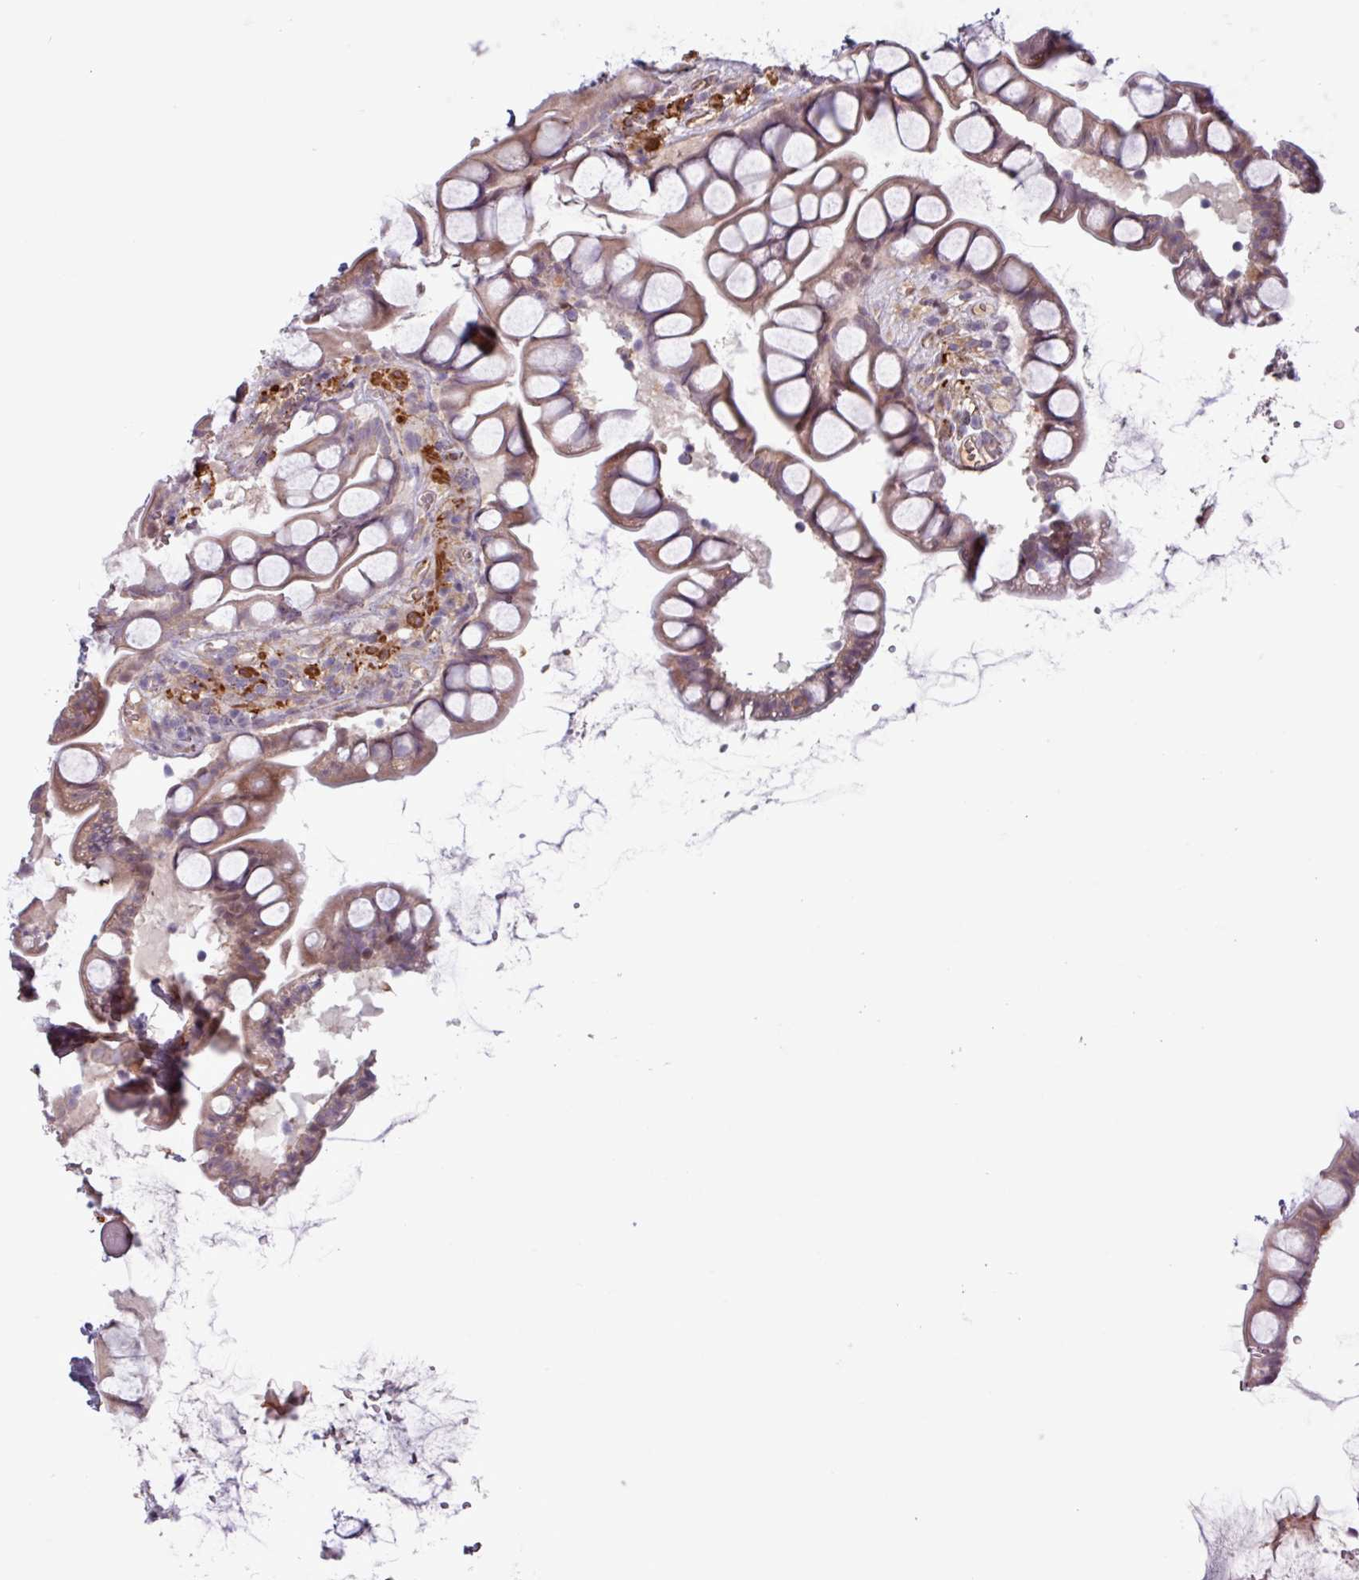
{"staining": {"intensity": "strong", "quantity": "25%-75%", "location": "cytoplasmic/membranous"}, "tissue": "small intestine", "cell_type": "Glandular cells", "image_type": "normal", "snomed": [{"axis": "morphology", "description": "Normal tissue, NOS"}, {"axis": "topography", "description": "Small intestine"}], "caption": "Immunohistochemistry (IHC) of unremarkable small intestine shows high levels of strong cytoplasmic/membranous positivity in approximately 25%-75% of glandular cells. (IHC, brightfield microscopy, high magnification).", "gene": "PCED1A", "patient": {"sex": "male", "age": 70}}